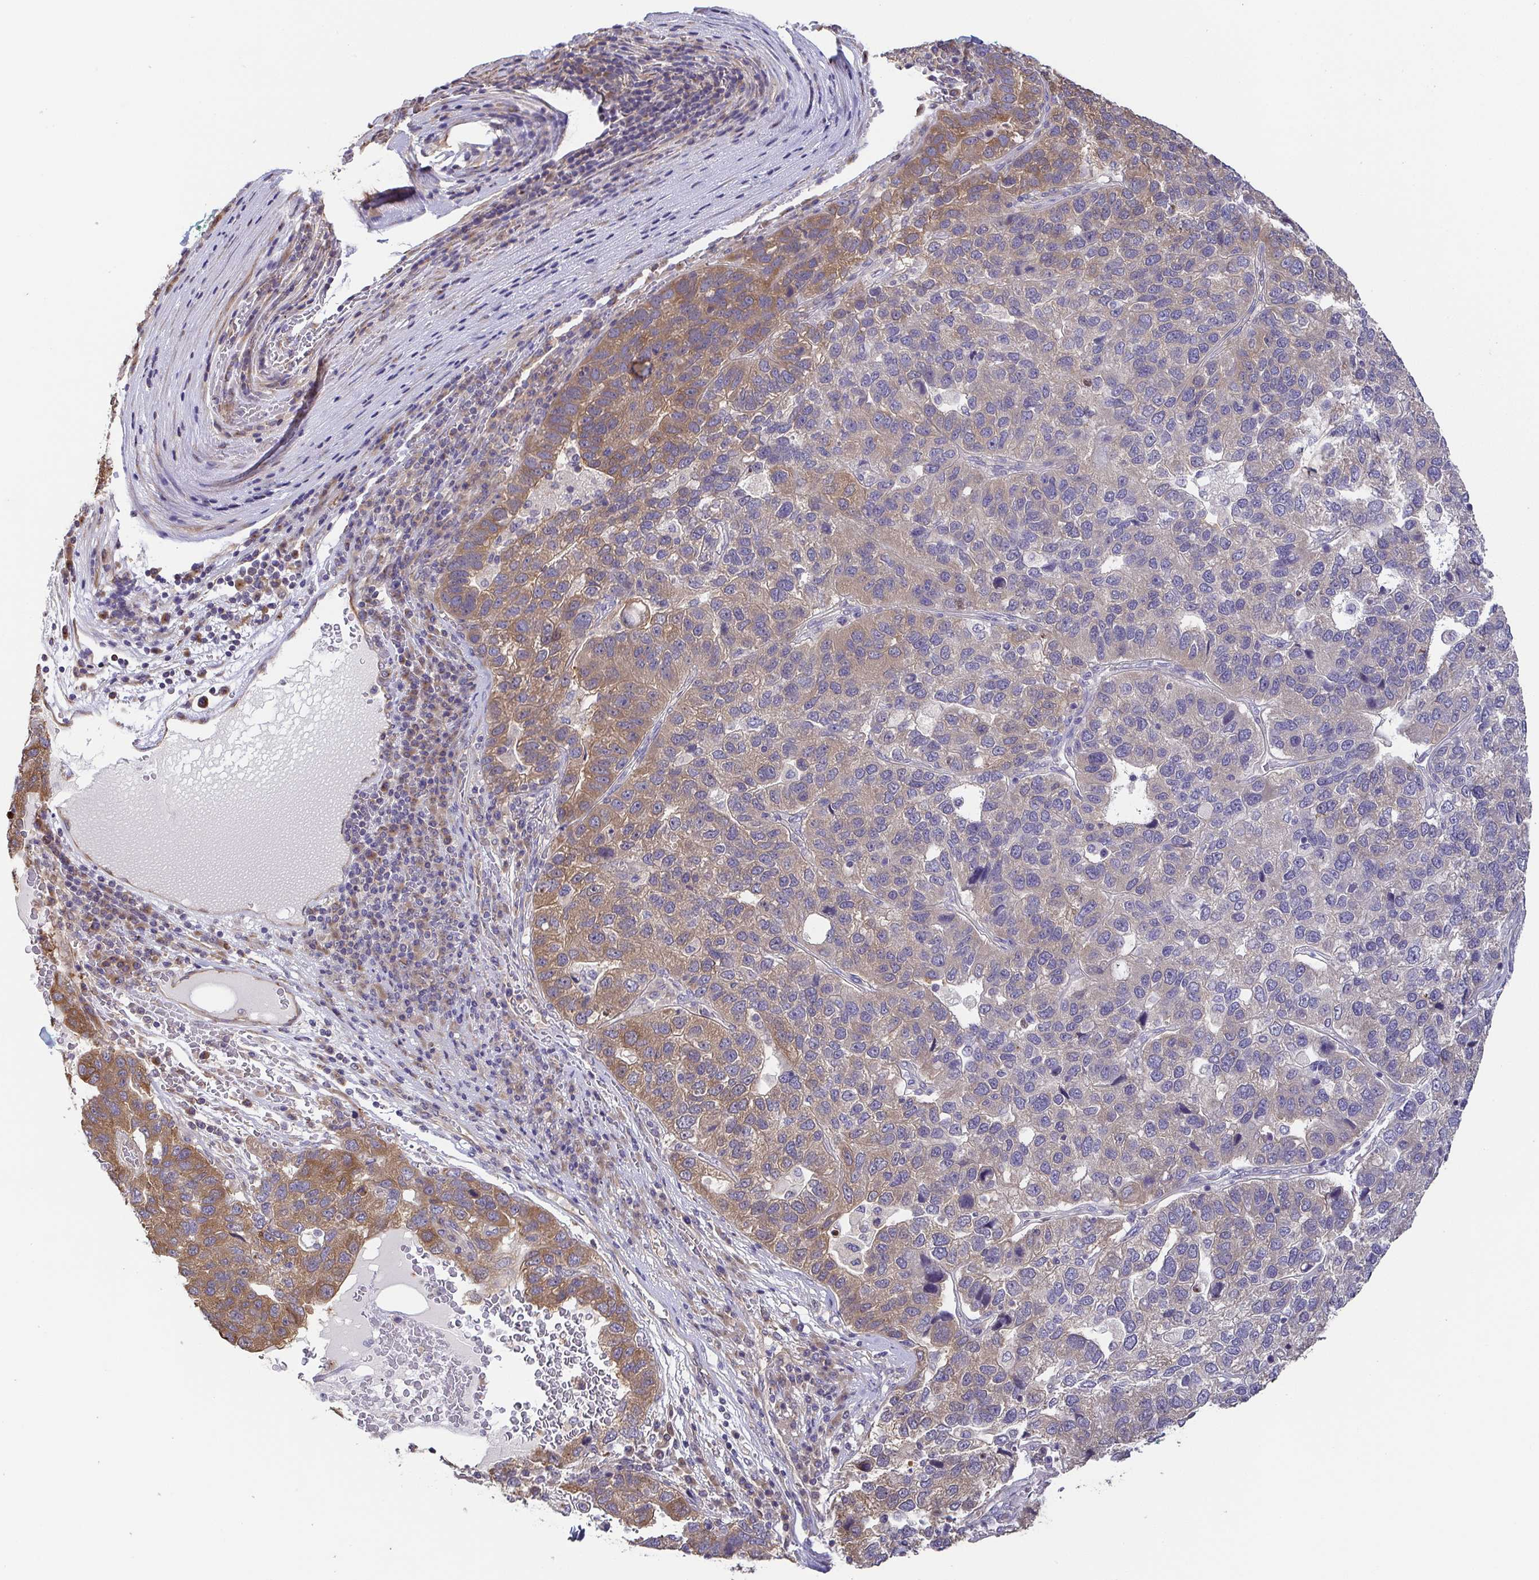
{"staining": {"intensity": "weak", "quantity": "<25%", "location": "cytoplasmic/membranous"}, "tissue": "pancreatic cancer", "cell_type": "Tumor cells", "image_type": "cancer", "snomed": [{"axis": "morphology", "description": "Adenocarcinoma, NOS"}, {"axis": "topography", "description": "Pancreas"}], "caption": "Histopathology image shows no protein expression in tumor cells of adenocarcinoma (pancreatic) tissue. (Immunohistochemistry, brightfield microscopy, high magnification).", "gene": "EIF3D", "patient": {"sex": "female", "age": 61}}